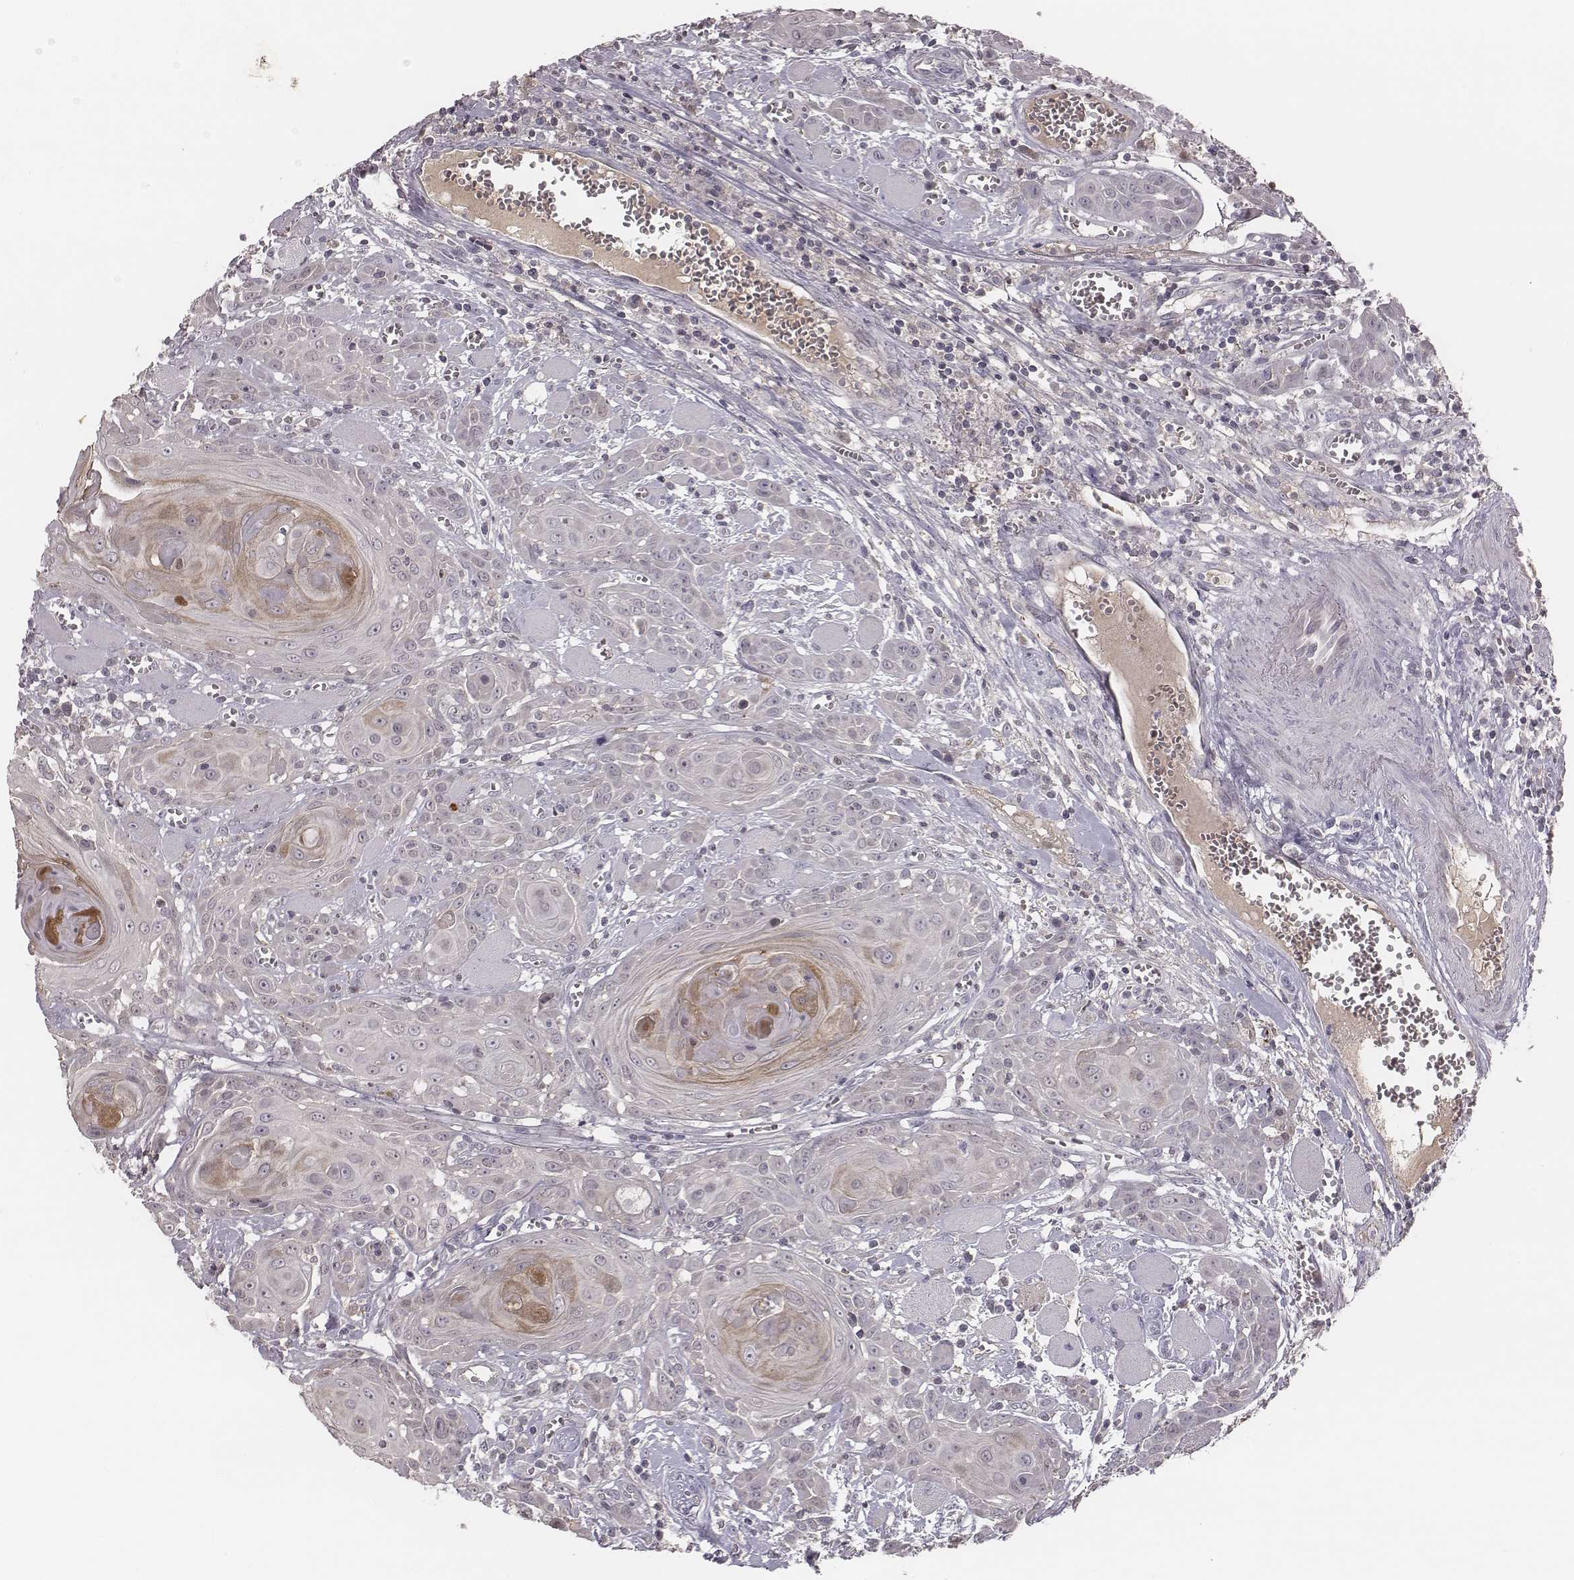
{"staining": {"intensity": "weak", "quantity": "<25%", "location": "cytoplasmic/membranous"}, "tissue": "head and neck cancer", "cell_type": "Tumor cells", "image_type": "cancer", "snomed": [{"axis": "morphology", "description": "Squamous cell carcinoma, NOS"}, {"axis": "topography", "description": "Head-Neck"}], "caption": "There is no significant expression in tumor cells of squamous cell carcinoma (head and neck).", "gene": "TLX3", "patient": {"sex": "female", "age": 80}}